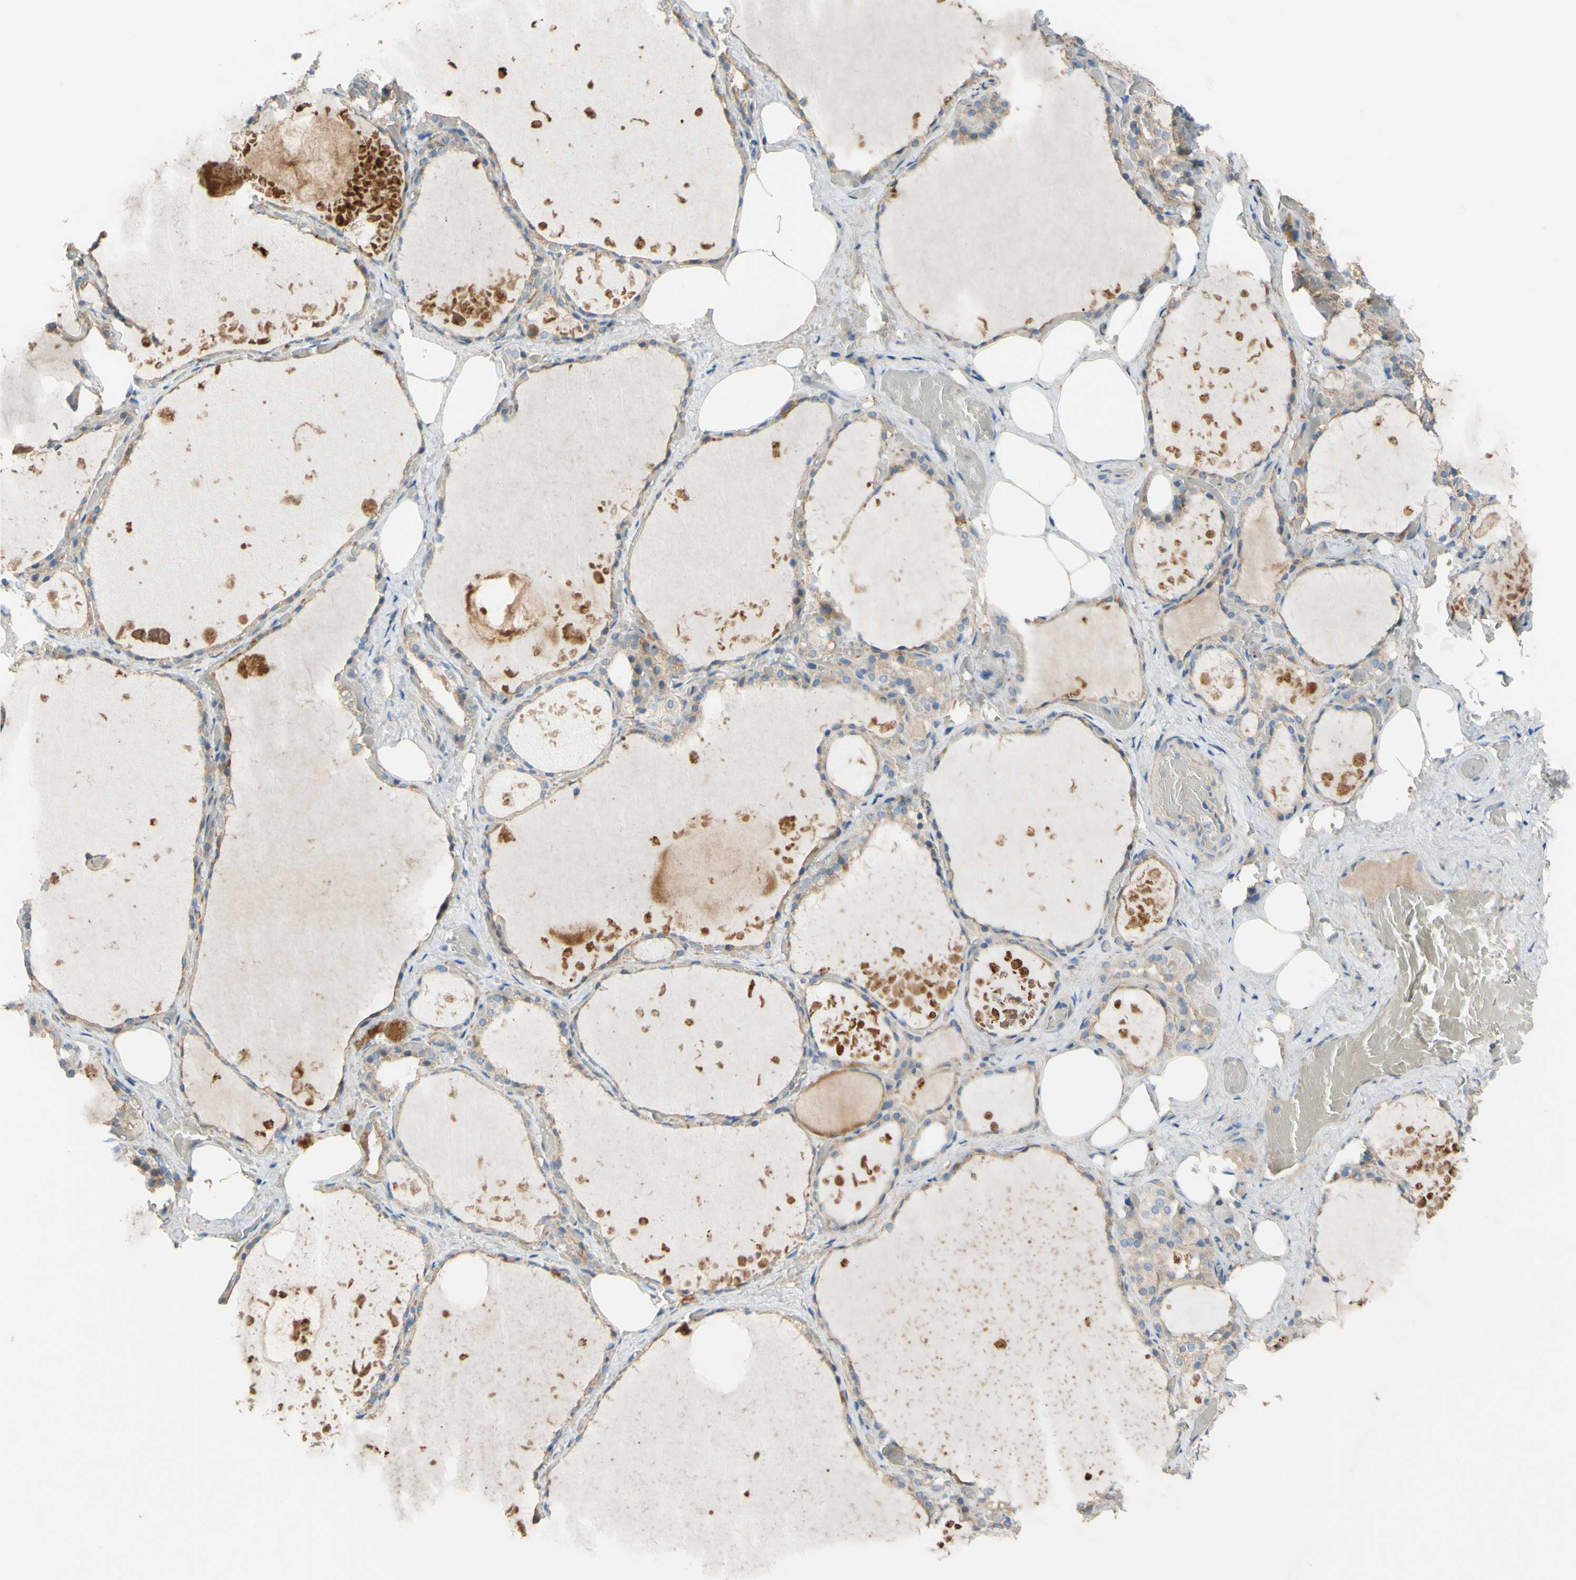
{"staining": {"intensity": "weak", "quantity": ">75%", "location": "cytoplasmic/membranous"}, "tissue": "thyroid gland", "cell_type": "Glandular cells", "image_type": "normal", "snomed": [{"axis": "morphology", "description": "Normal tissue, NOS"}, {"axis": "topography", "description": "Thyroid gland"}], "caption": "This histopathology image displays unremarkable thyroid gland stained with immunohistochemistry (IHC) to label a protein in brown. The cytoplasmic/membranous of glandular cells show weak positivity for the protein. Nuclei are counter-stained blue.", "gene": "DKK3", "patient": {"sex": "male", "age": 61}}